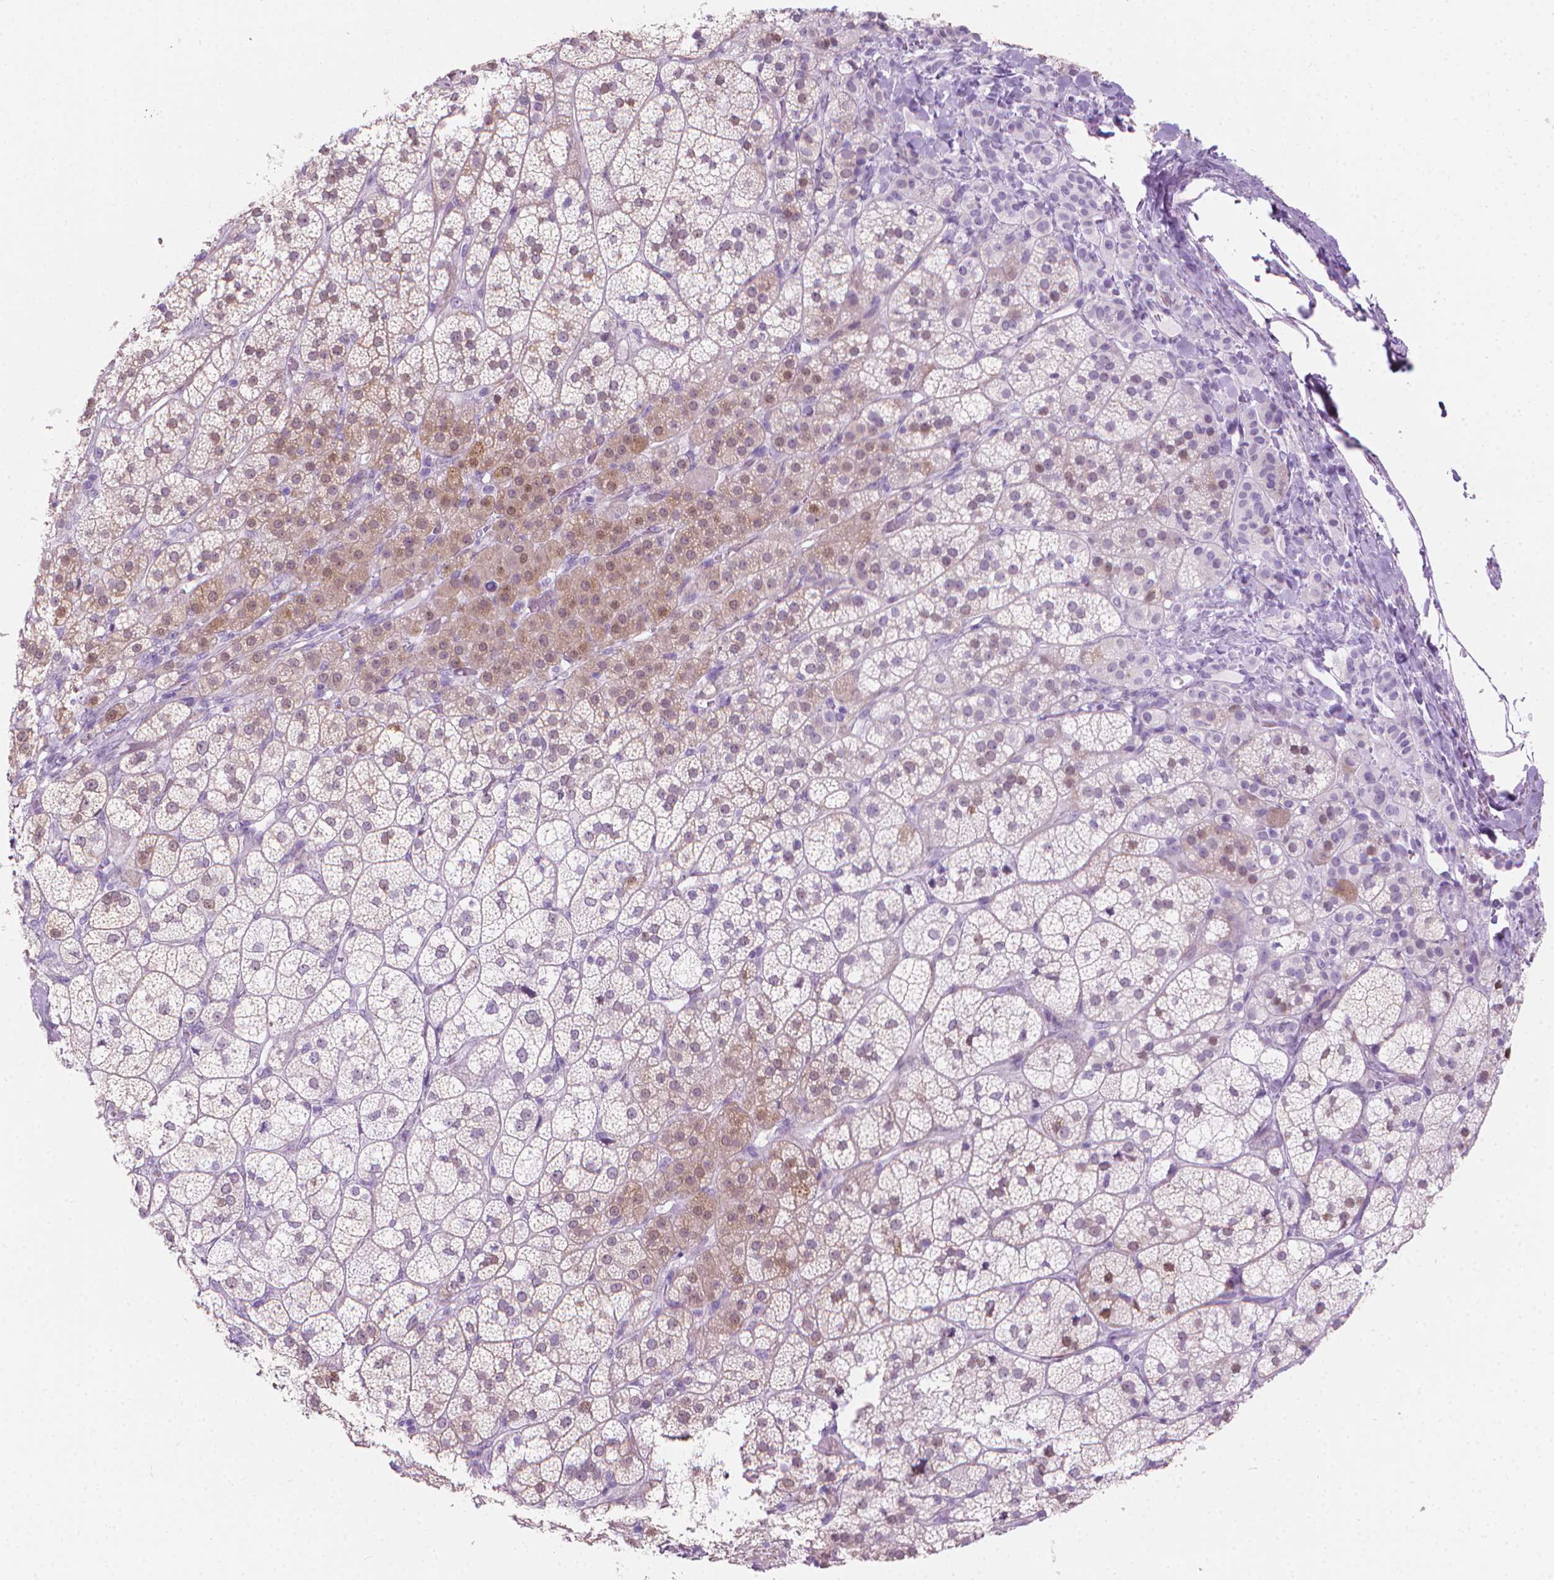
{"staining": {"intensity": "moderate", "quantity": "25%-75%", "location": "cytoplasmic/membranous,nuclear"}, "tissue": "adrenal gland", "cell_type": "Glandular cells", "image_type": "normal", "snomed": [{"axis": "morphology", "description": "Normal tissue, NOS"}, {"axis": "topography", "description": "Adrenal gland"}], "caption": "Moderate cytoplasmic/membranous,nuclear positivity is identified in about 25%-75% of glandular cells in benign adrenal gland.", "gene": "CFAP52", "patient": {"sex": "female", "age": 60}}